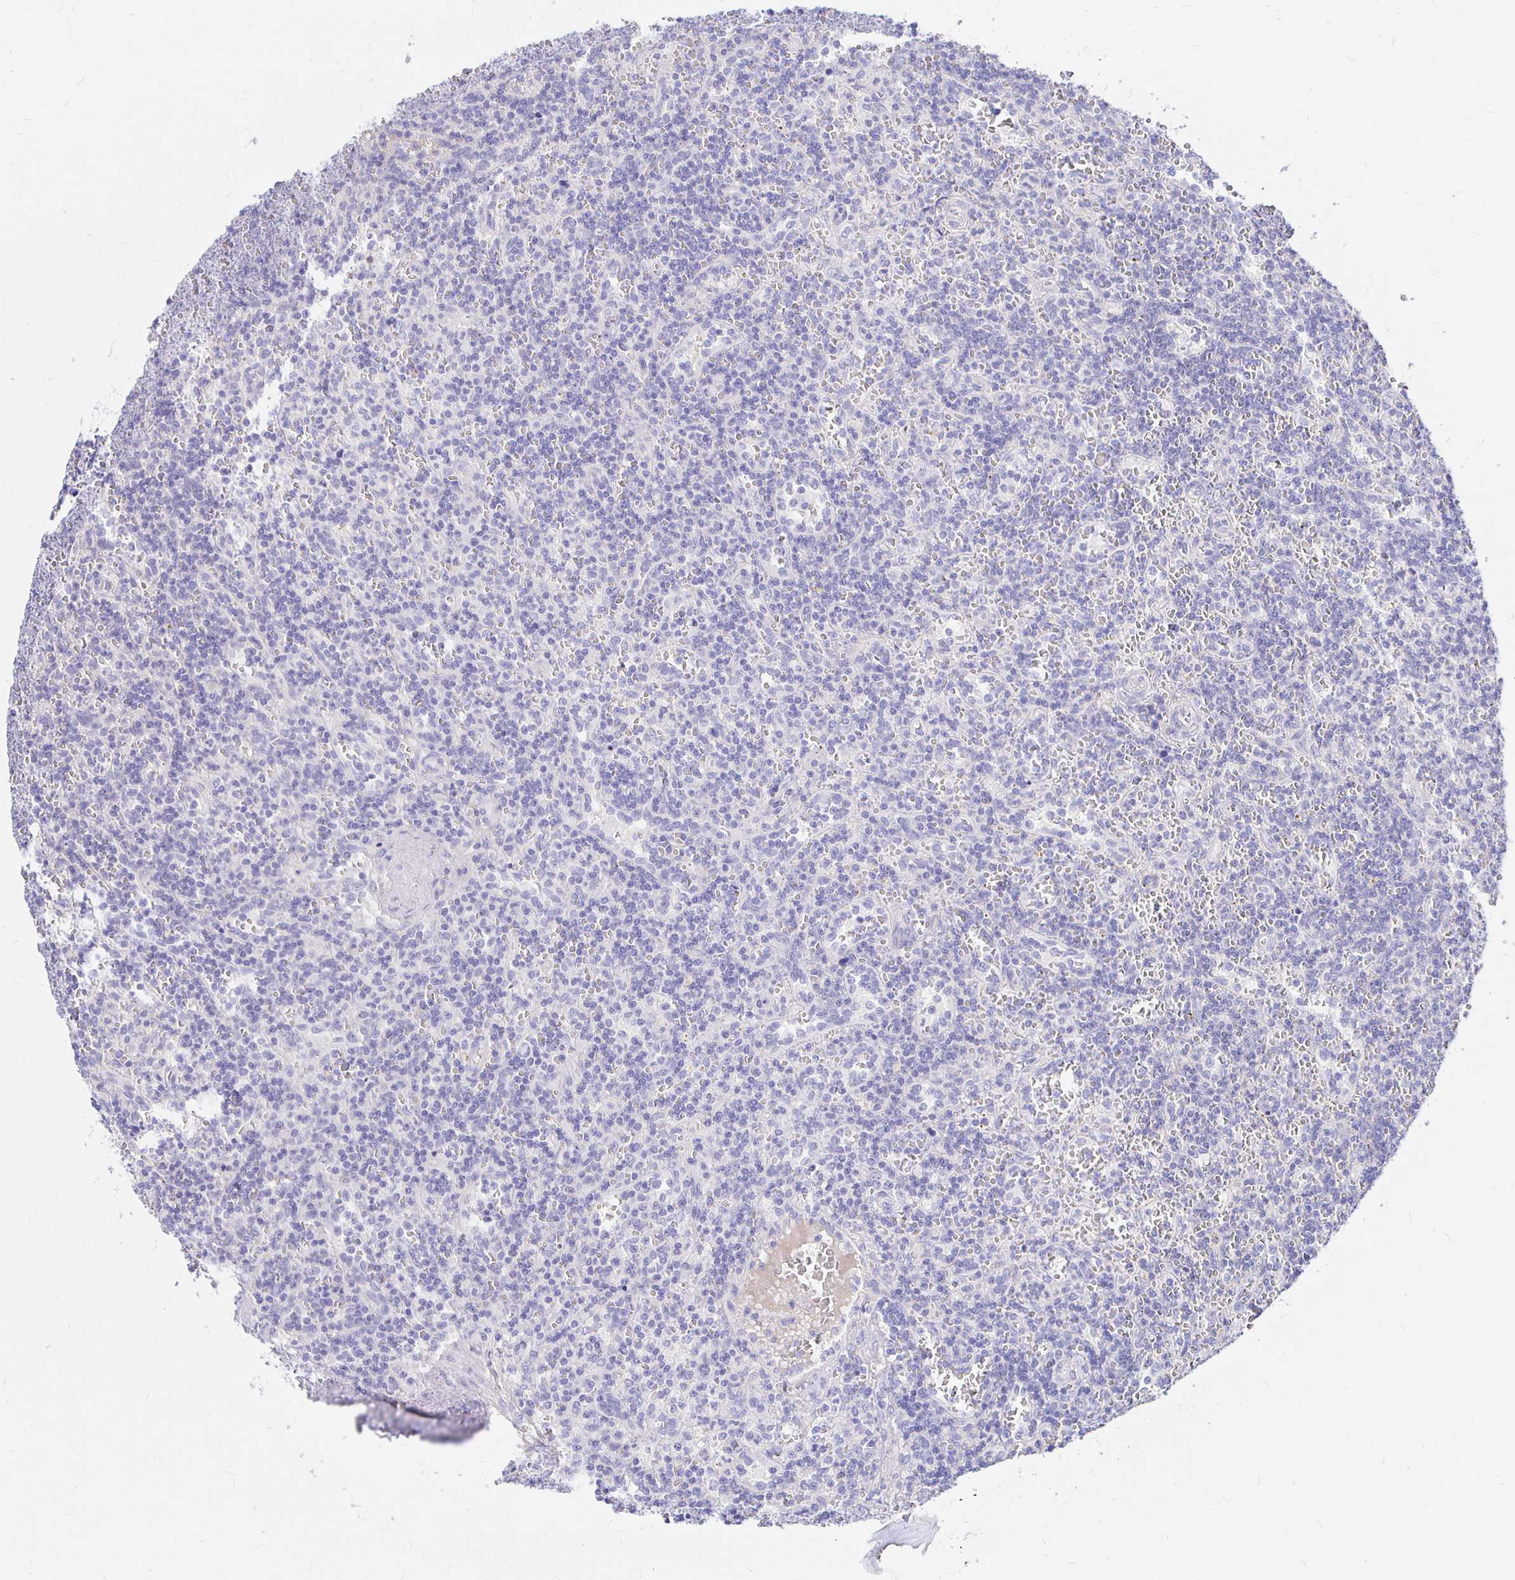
{"staining": {"intensity": "negative", "quantity": "none", "location": "none"}, "tissue": "lymphoma", "cell_type": "Tumor cells", "image_type": "cancer", "snomed": [{"axis": "morphology", "description": "Malignant lymphoma, non-Hodgkin's type, Low grade"}, {"axis": "topography", "description": "Spleen"}], "caption": "A high-resolution image shows immunohistochemistry staining of malignant lymphoma, non-Hodgkin's type (low-grade), which shows no significant expression in tumor cells.", "gene": "NECAB1", "patient": {"sex": "male", "age": 73}}